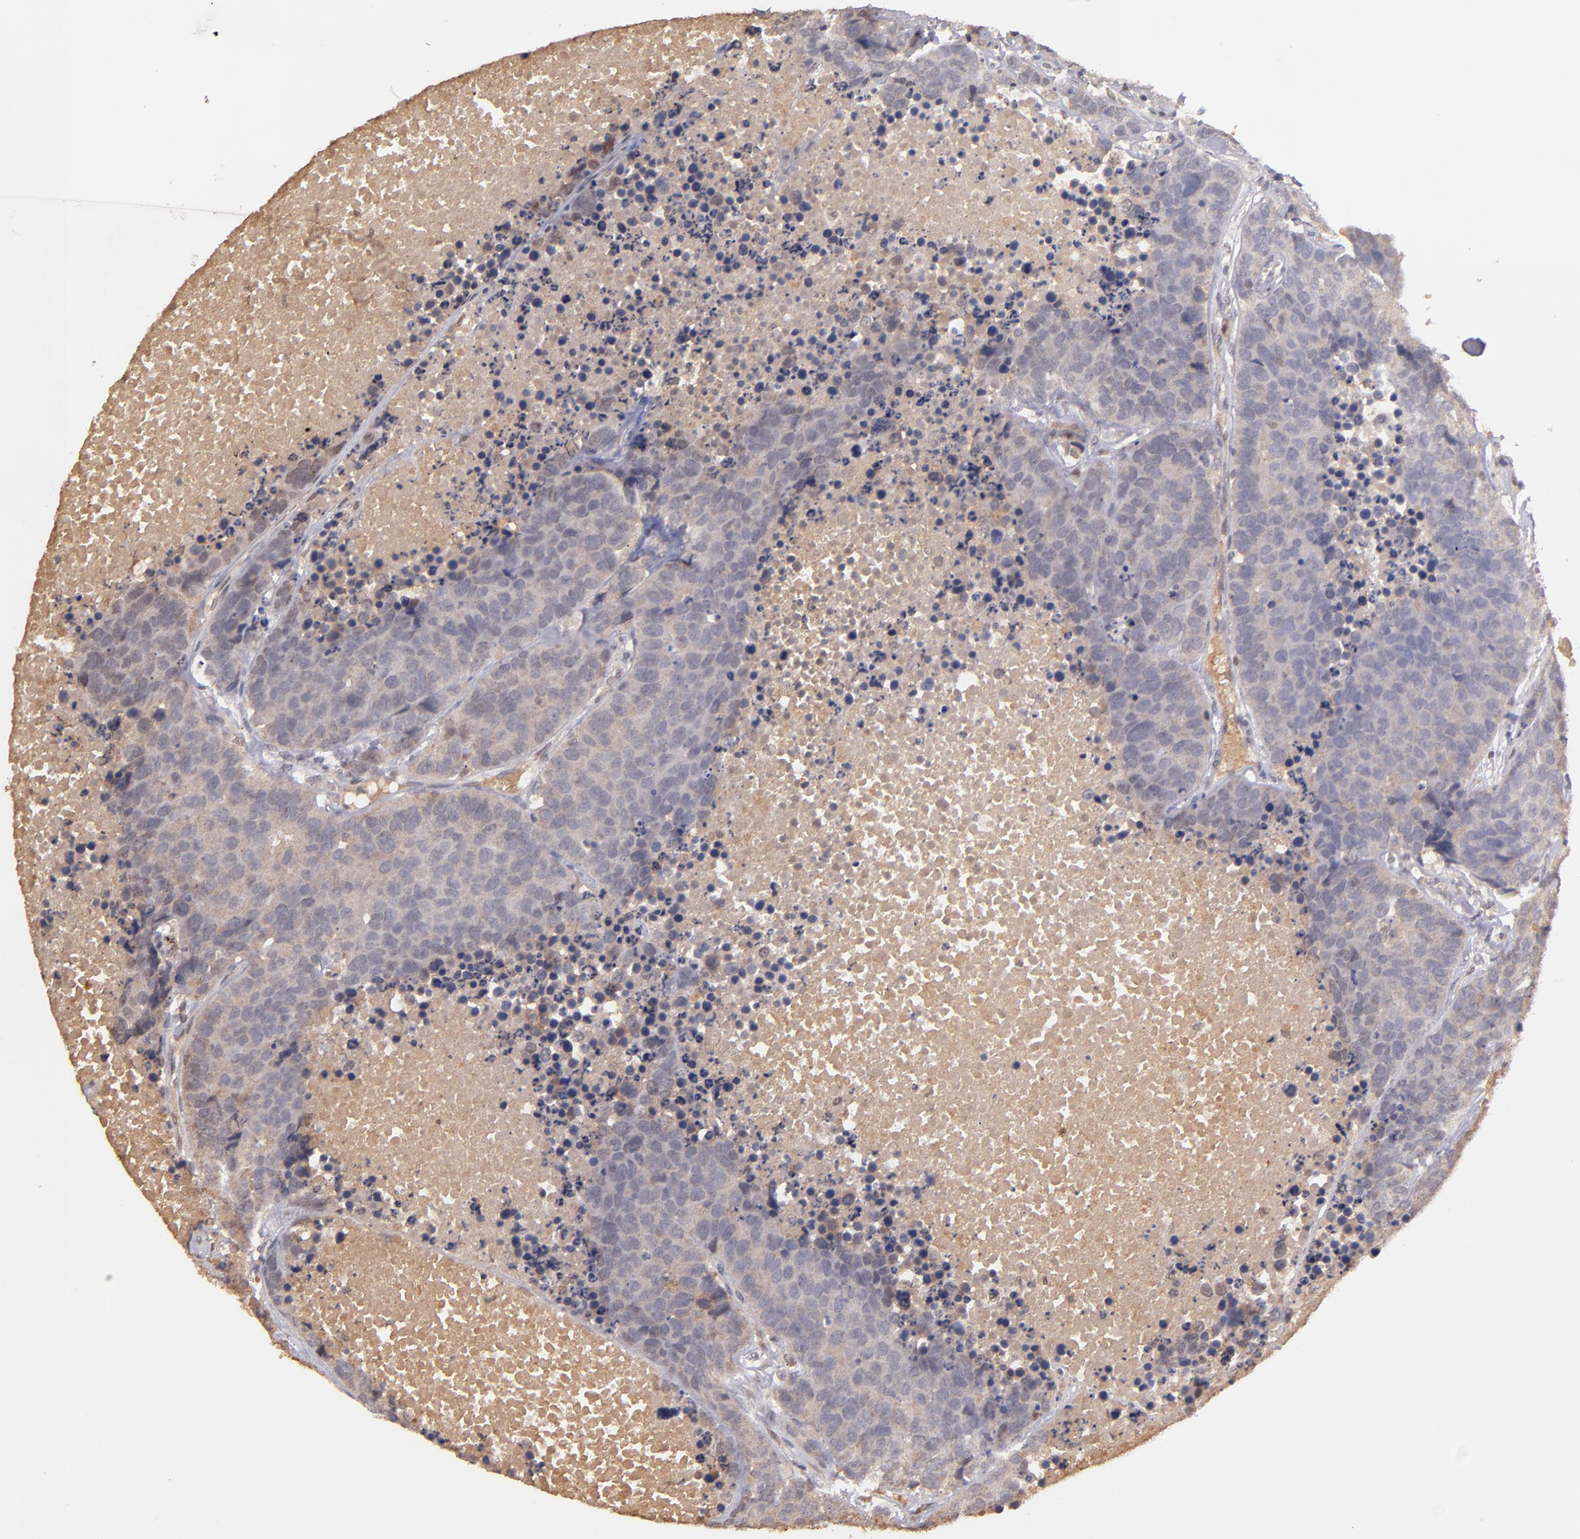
{"staining": {"intensity": "weak", "quantity": ">75%", "location": "cytoplasmic/membranous"}, "tissue": "carcinoid", "cell_type": "Tumor cells", "image_type": "cancer", "snomed": [{"axis": "morphology", "description": "Carcinoid, malignant, NOS"}, {"axis": "topography", "description": "Lung"}], "caption": "Immunohistochemistry (IHC) staining of carcinoid (malignant), which demonstrates low levels of weak cytoplasmic/membranous positivity in about >75% of tumor cells indicating weak cytoplasmic/membranous protein expression. The staining was performed using DAB (brown) for protein detection and nuclei were counterstained in hematoxylin (blue).", "gene": "SERPINC1", "patient": {"sex": "male", "age": 60}}